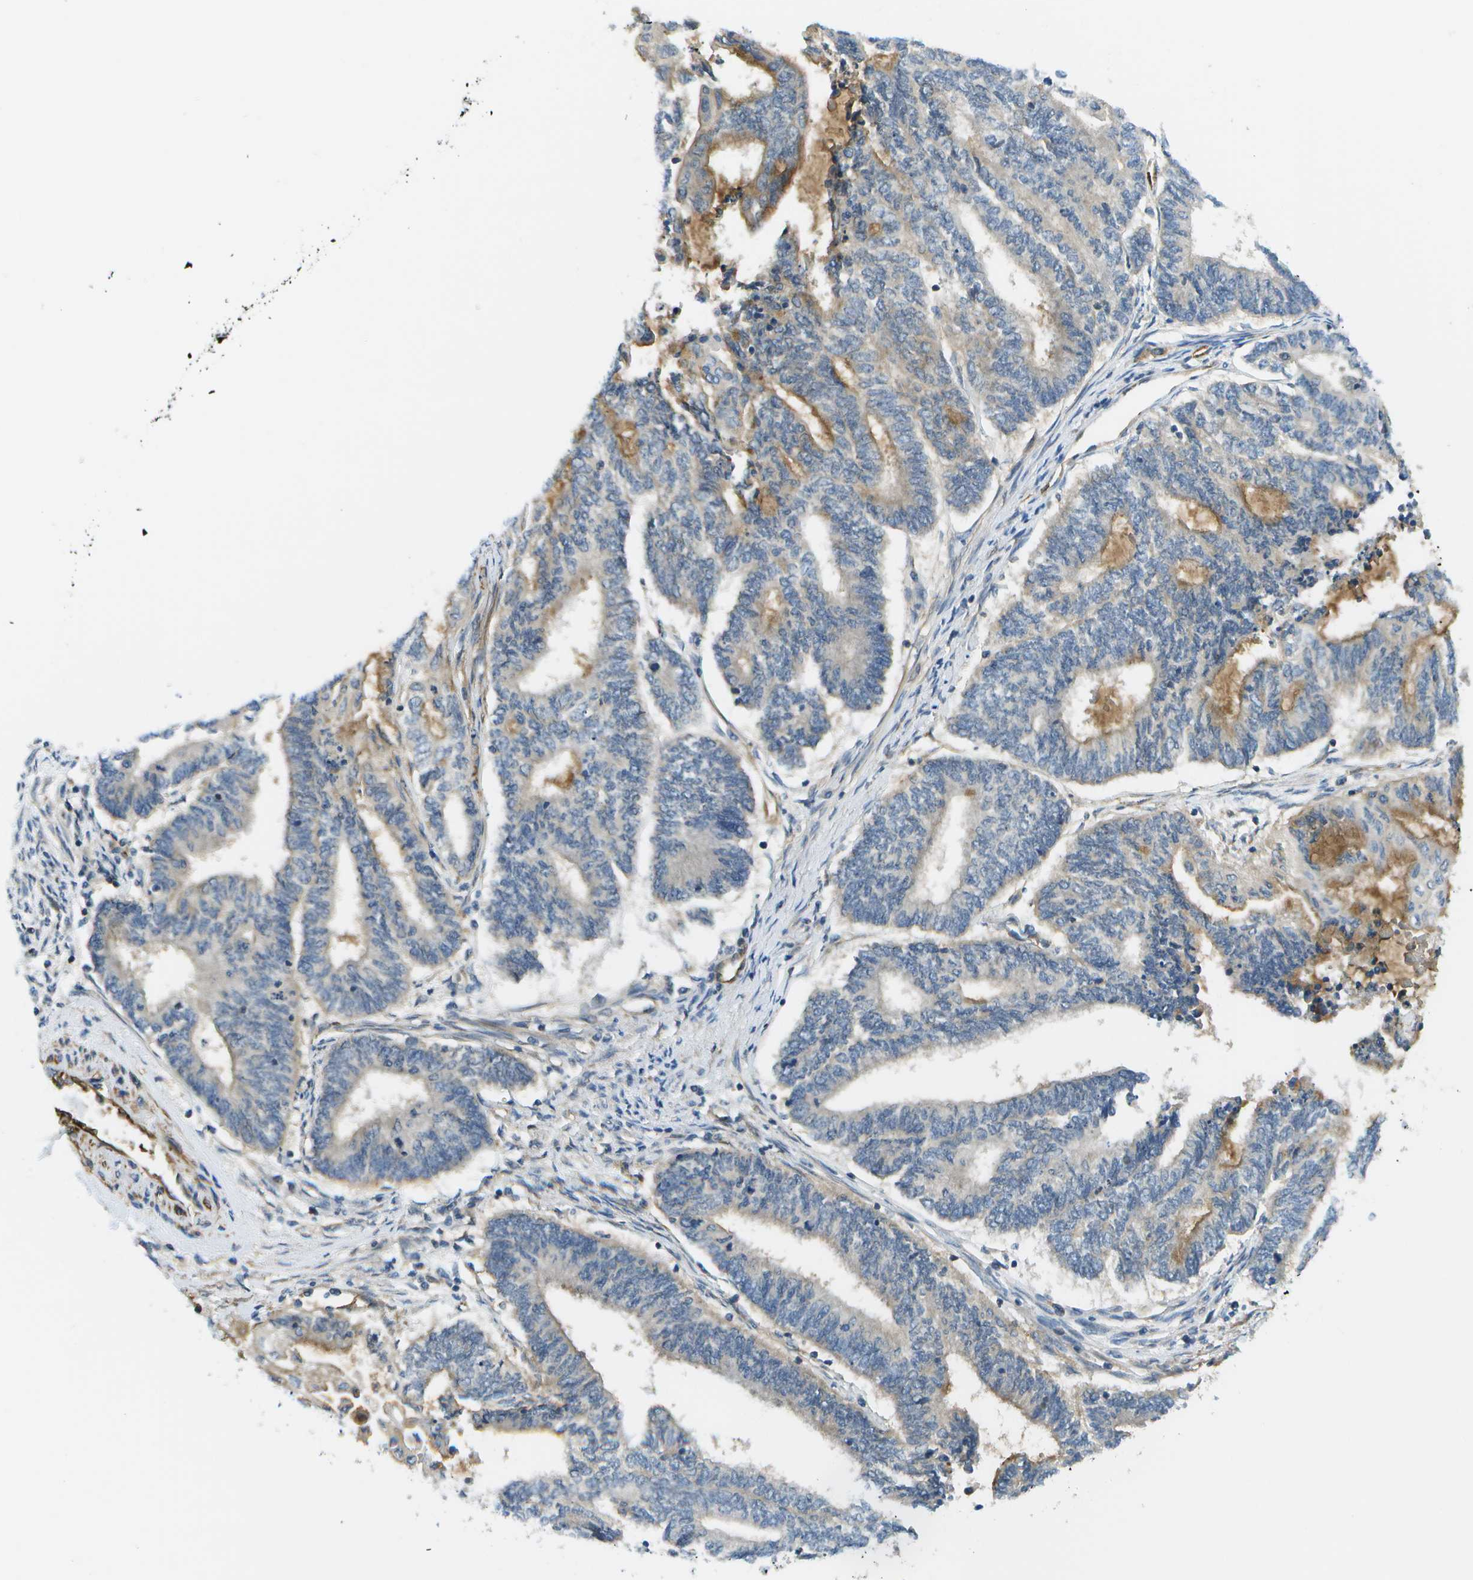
{"staining": {"intensity": "weak", "quantity": "<25%", "location": "cytoplasmic/membranous"}, "tissue": "endometrial cancer", "cell_type": "Tumor cells", "image_type": "cancer", "snomed": [{"axis": "morphology", "description": "Adenocarcinoma, NOS"}, {"axis": "topography", "description": "Uterus"}, {"axis": "topography", "description": "Endometrium"}], "caption": "A high-resolution histopathology image shows IHC staining of endometrial cancer (adenocarcinoma), which displays no significant positivity in tumor cells. (Stains: DAB (3,3'-diaminobenzidine) immunohistochemistry (IHC) with hematoxylin counter stain, Microscopy: brightfield microscopy at high magnification).", "gene": "KIAA0040", "patient": {"sex": "female", "age": 70}}